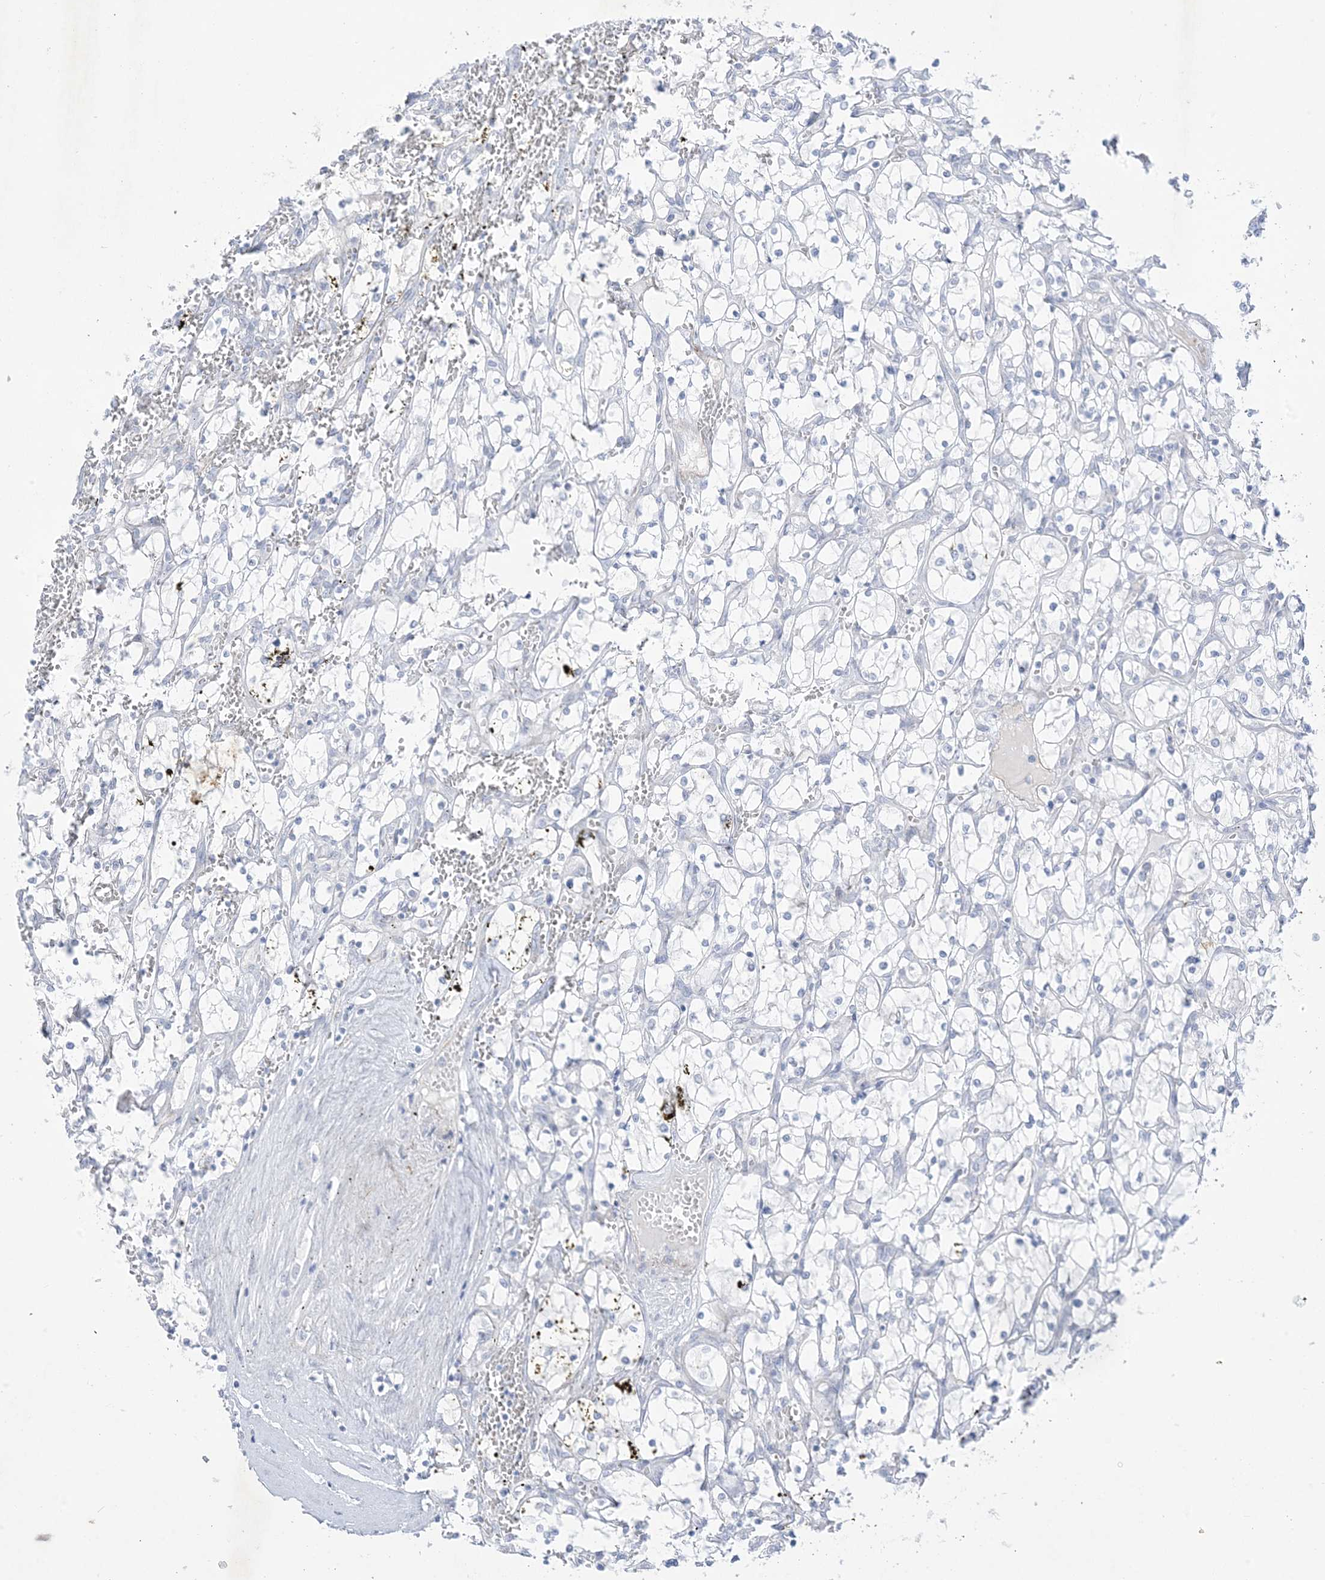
{"staining": {"intensity": "negative", "quantity": "none", "location": "none"}, "tissue": "renal cancer", "cell_type": "Tumor cells", "image_type": "cancer", "snomed": [{"axis": "morphology", "description": "Adenocarcinoma, NOS"}, {"axis": "topography", "description": "Kidney"}], "caption": "A micrograph of human renal adenocarcinoma is negative for staining in tumor cells. (Immunohistochemistry (ihc), brightfield microscopy, high magnification).", "gene": "B3GNT7", "patient": {"sex": "female", "age": 69}}